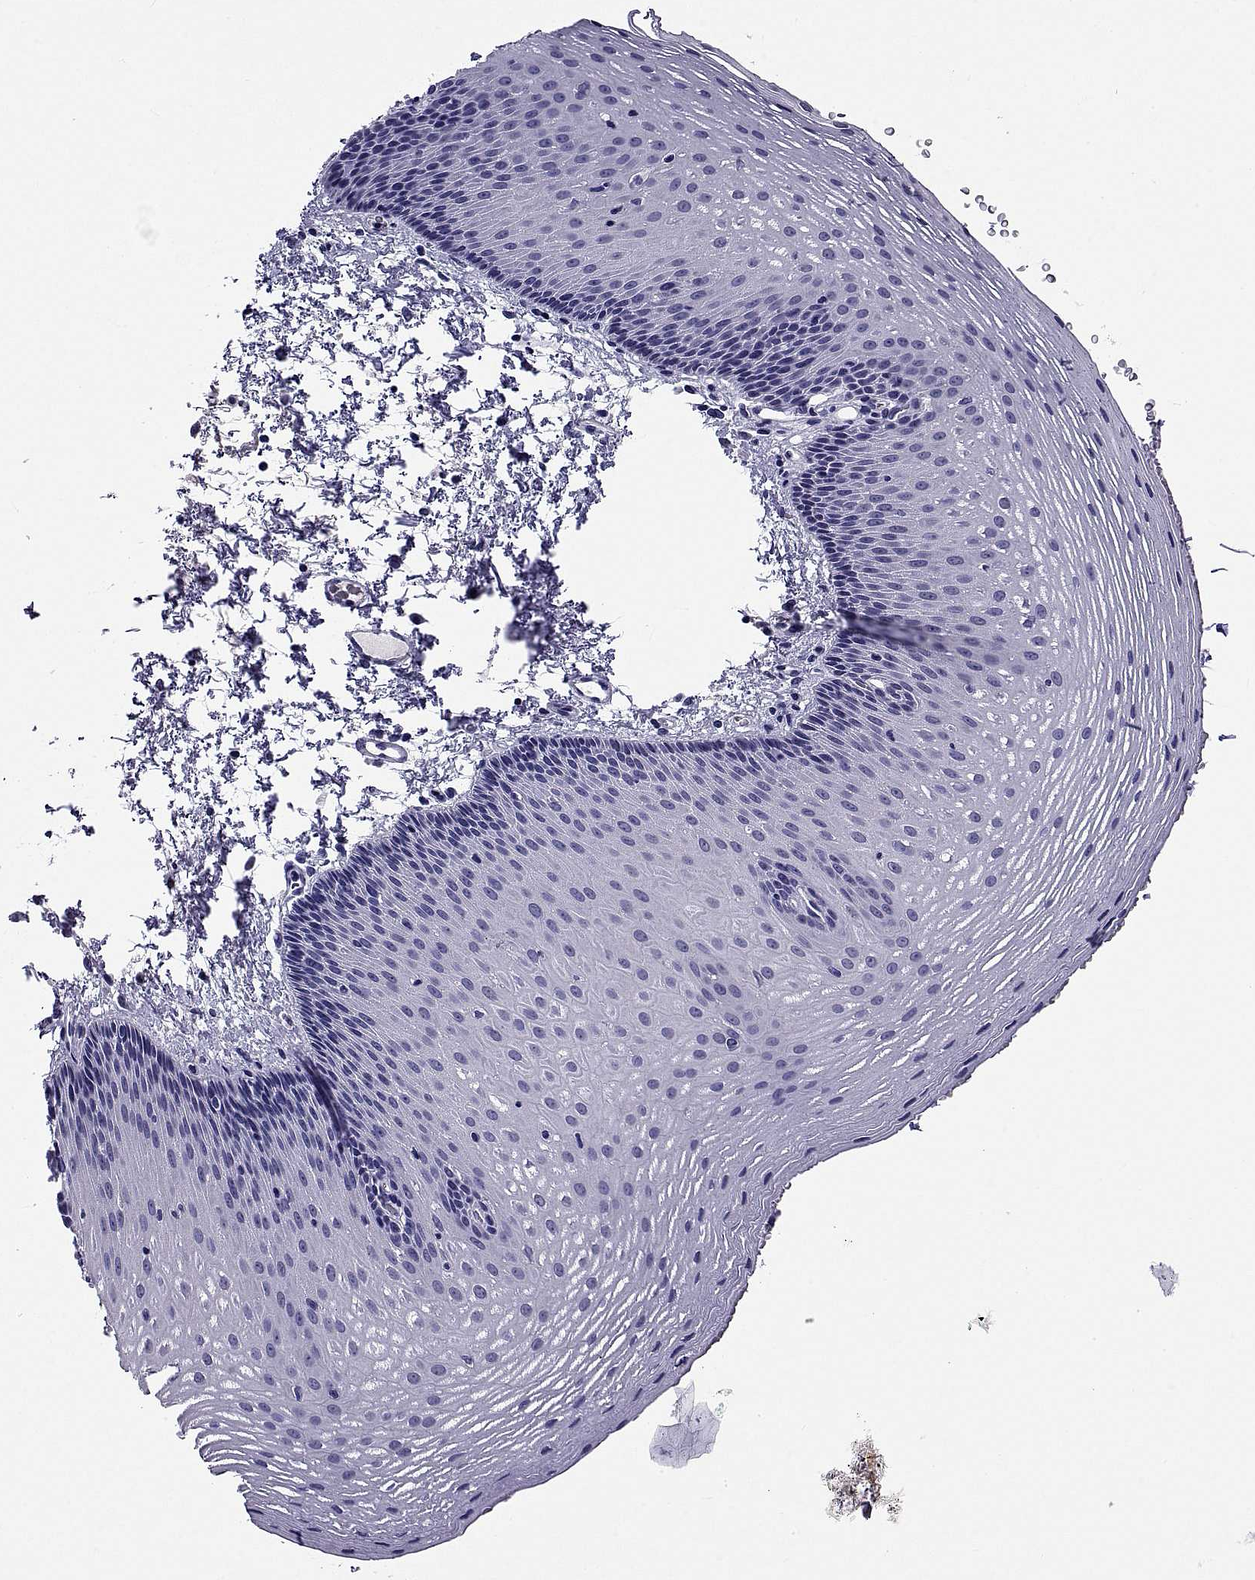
{"staining": {"intensity": "negative", "quantity": "none", "location": "none"}, "tissue": "esophagus", "cell_type": "Squamous epithelial cells", "image_type": "normal", "snomed": [{"axis": "morphology", "description": "Normal tissue, NOS"}, {"axis": "topography", "description": "Esophagus"}], "caption": "IHC micrograph of normal esophagus: esophagus stained with DAB shows no significant protein positivity in squamous epithelial cells. (Stains: DAB IHC with hematoxylin counter stain, Microscopy: brightfield microscopy at high magnification).", "gene": "TGFBR3L", "patient": {"sex": "male", "age": 76}}